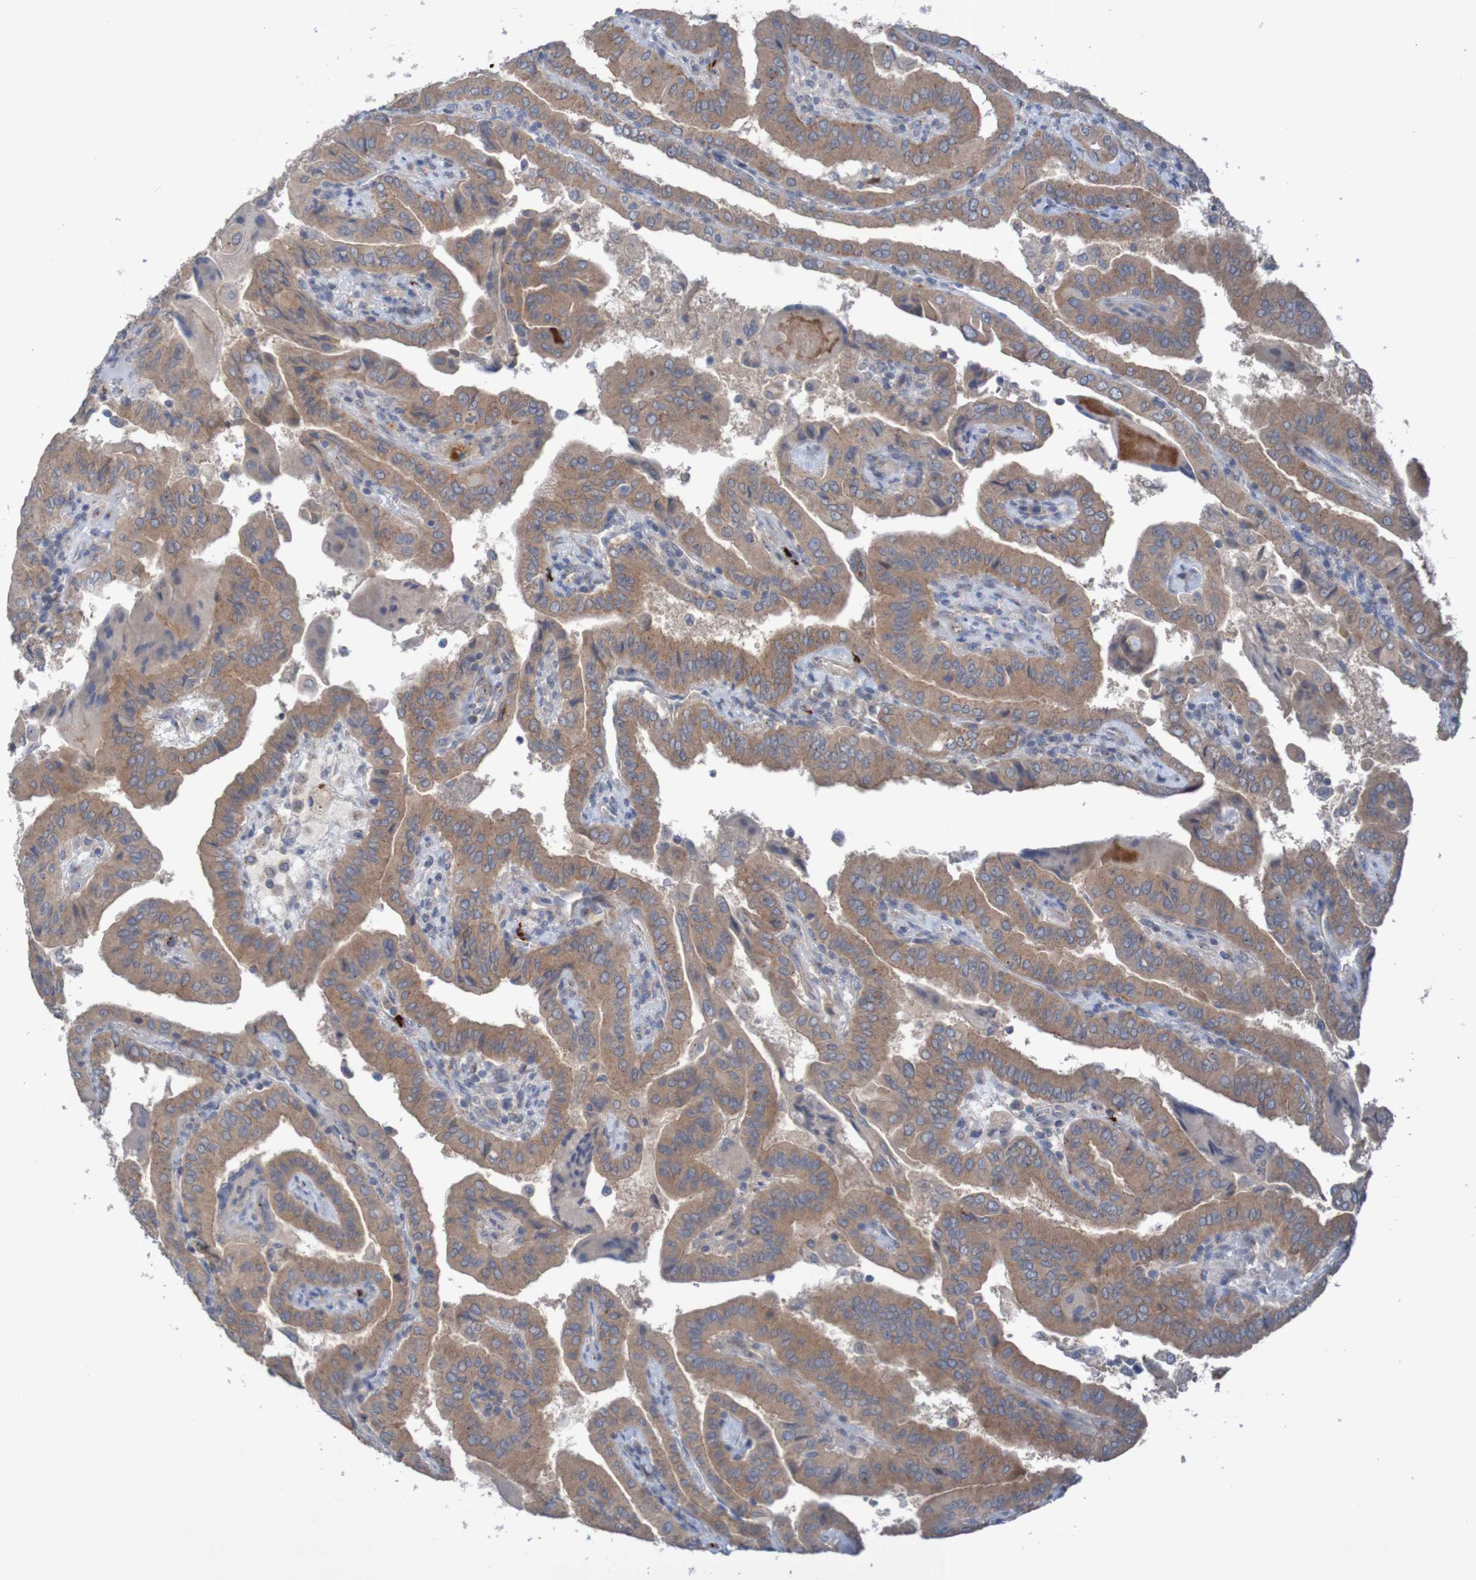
{"staining": {"intensity": "moderate", "quantity": ">75%", "location": "cytoplasmic/membranous"}, "tissue": "thyroid cancer", "cell_type": "Tumor cells", "image_type": "cancer", "snomed": [{"axis": "morphology", "description": "Papillary adenocarcinoma, NOS"}, {"axis": "topography", "description": "Thyroid gland"}], "caption": "There is medium levels of moderate cytoplasmic/membranous positivity in tumor cells of thyroid papillary adenocarcinoma, as demonstrated by immunohistochemical staining (brown color).", "gene": "ANGPT4", "patient": {"sex": "male", "age": 33}}